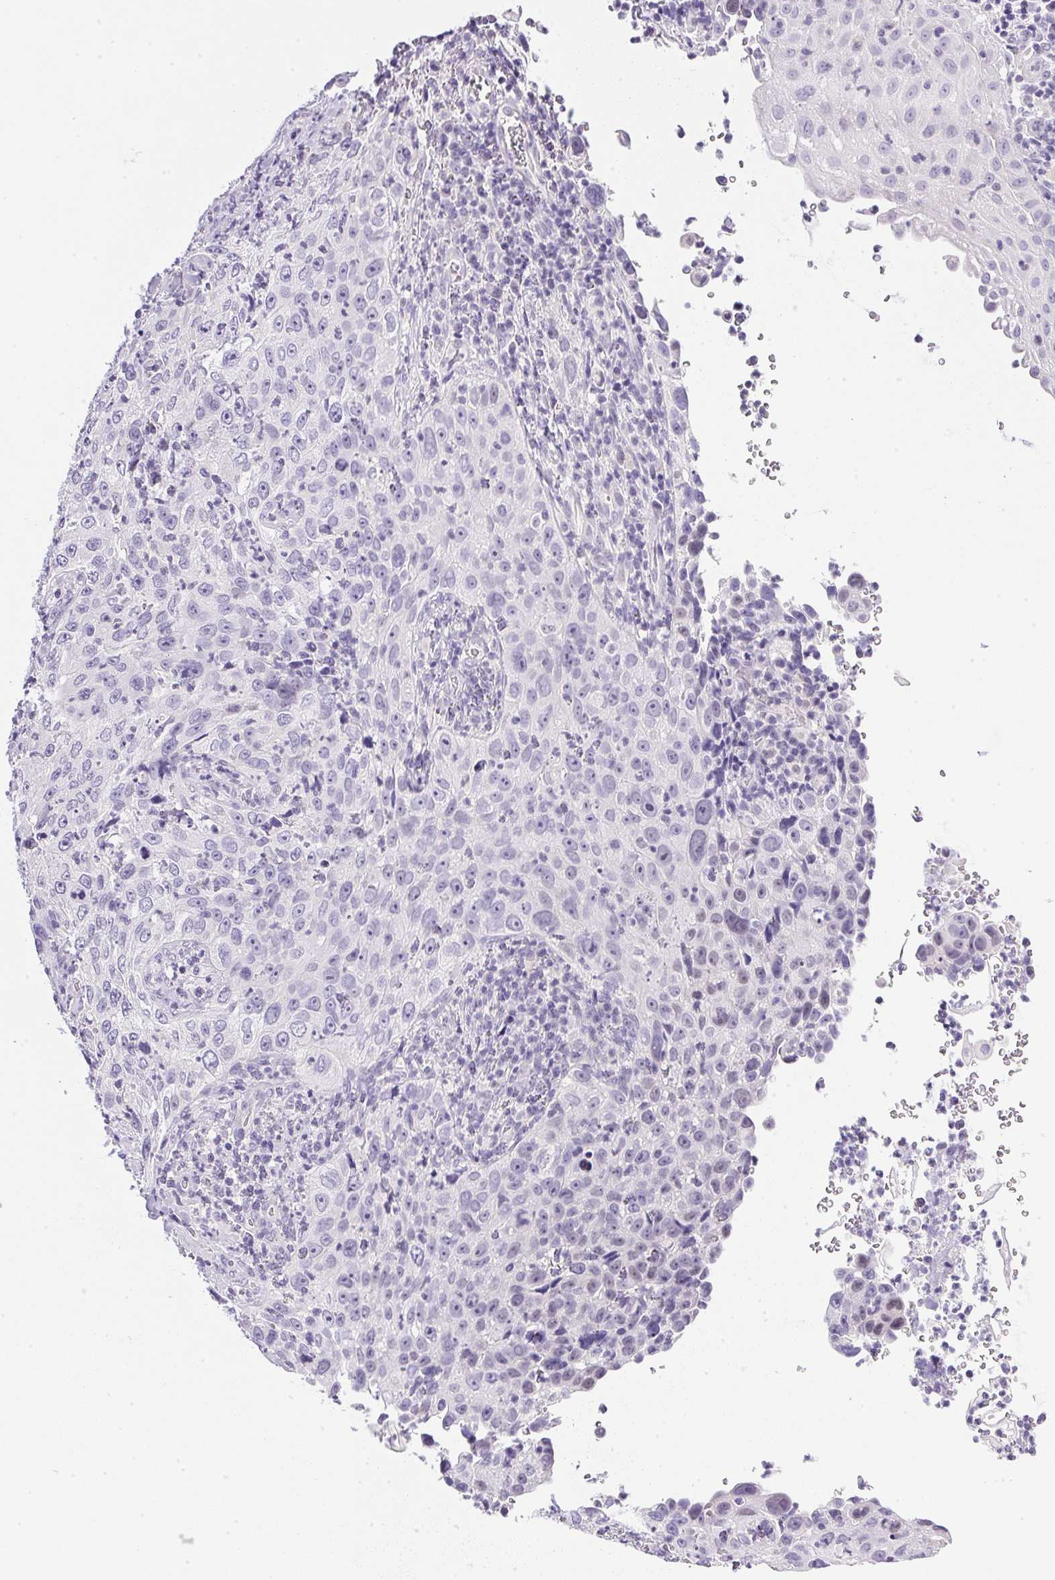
{"staining": {"intensity": "negative", "quantity": "none", "location": "none"}, "tissue": "cervical cancer", "cell_type": "Tumor cells", "image_type": "cancer", "snomed": [{"axis": "morphology", "description": "Squamous cell carcinoma, NOS"}, {"axis": "topography", "description": "Cervix"}], "caption": "Protein analysis of cervical squamous cell carcinoma reveals no significant positivity in tumor cells.", "gene": "ATP6V0A4", "patient": {"sex": "female", "age": 30}}